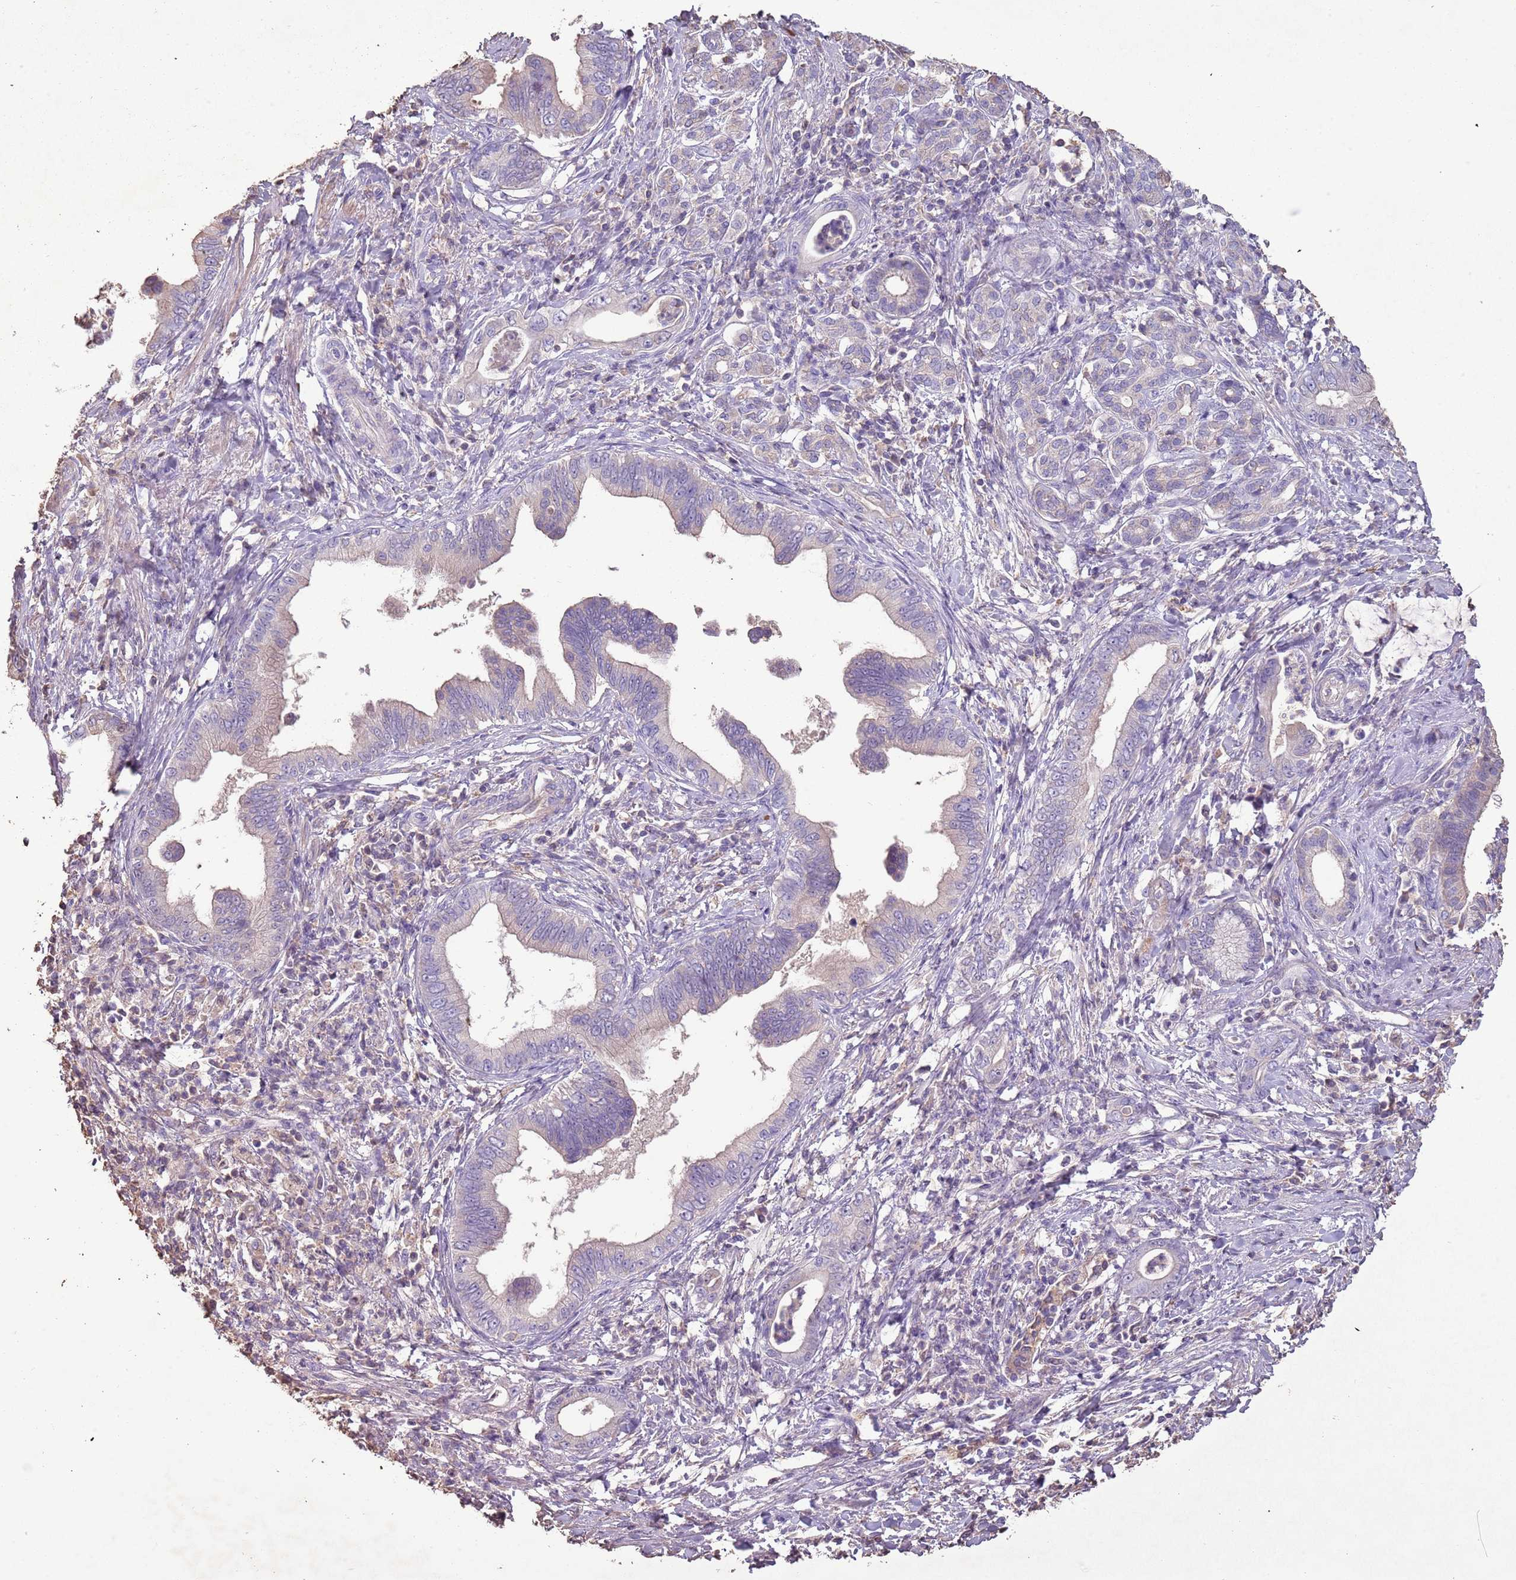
{"staining": {"intensity": "negative", "quantity": "none", "location": "none"}, "tissue": "pancreatic cancer", "cell_type": "Tumor cells", "image_type": "cancer", "snomed": [{"axis": "morphology", "description": "Normal tissue, NOS"}, {"axis": "morphology", "description": "Adenocarcinoma, NOS"}, {"axis": "topography", "description": "Pancreas"}], "caption": "The micrograph reveals no staining of tumor cells in pancreatic cancer (adenocarcinoma).", "gene": "FECH", "patient": {"sex": "female", "age": 55}}